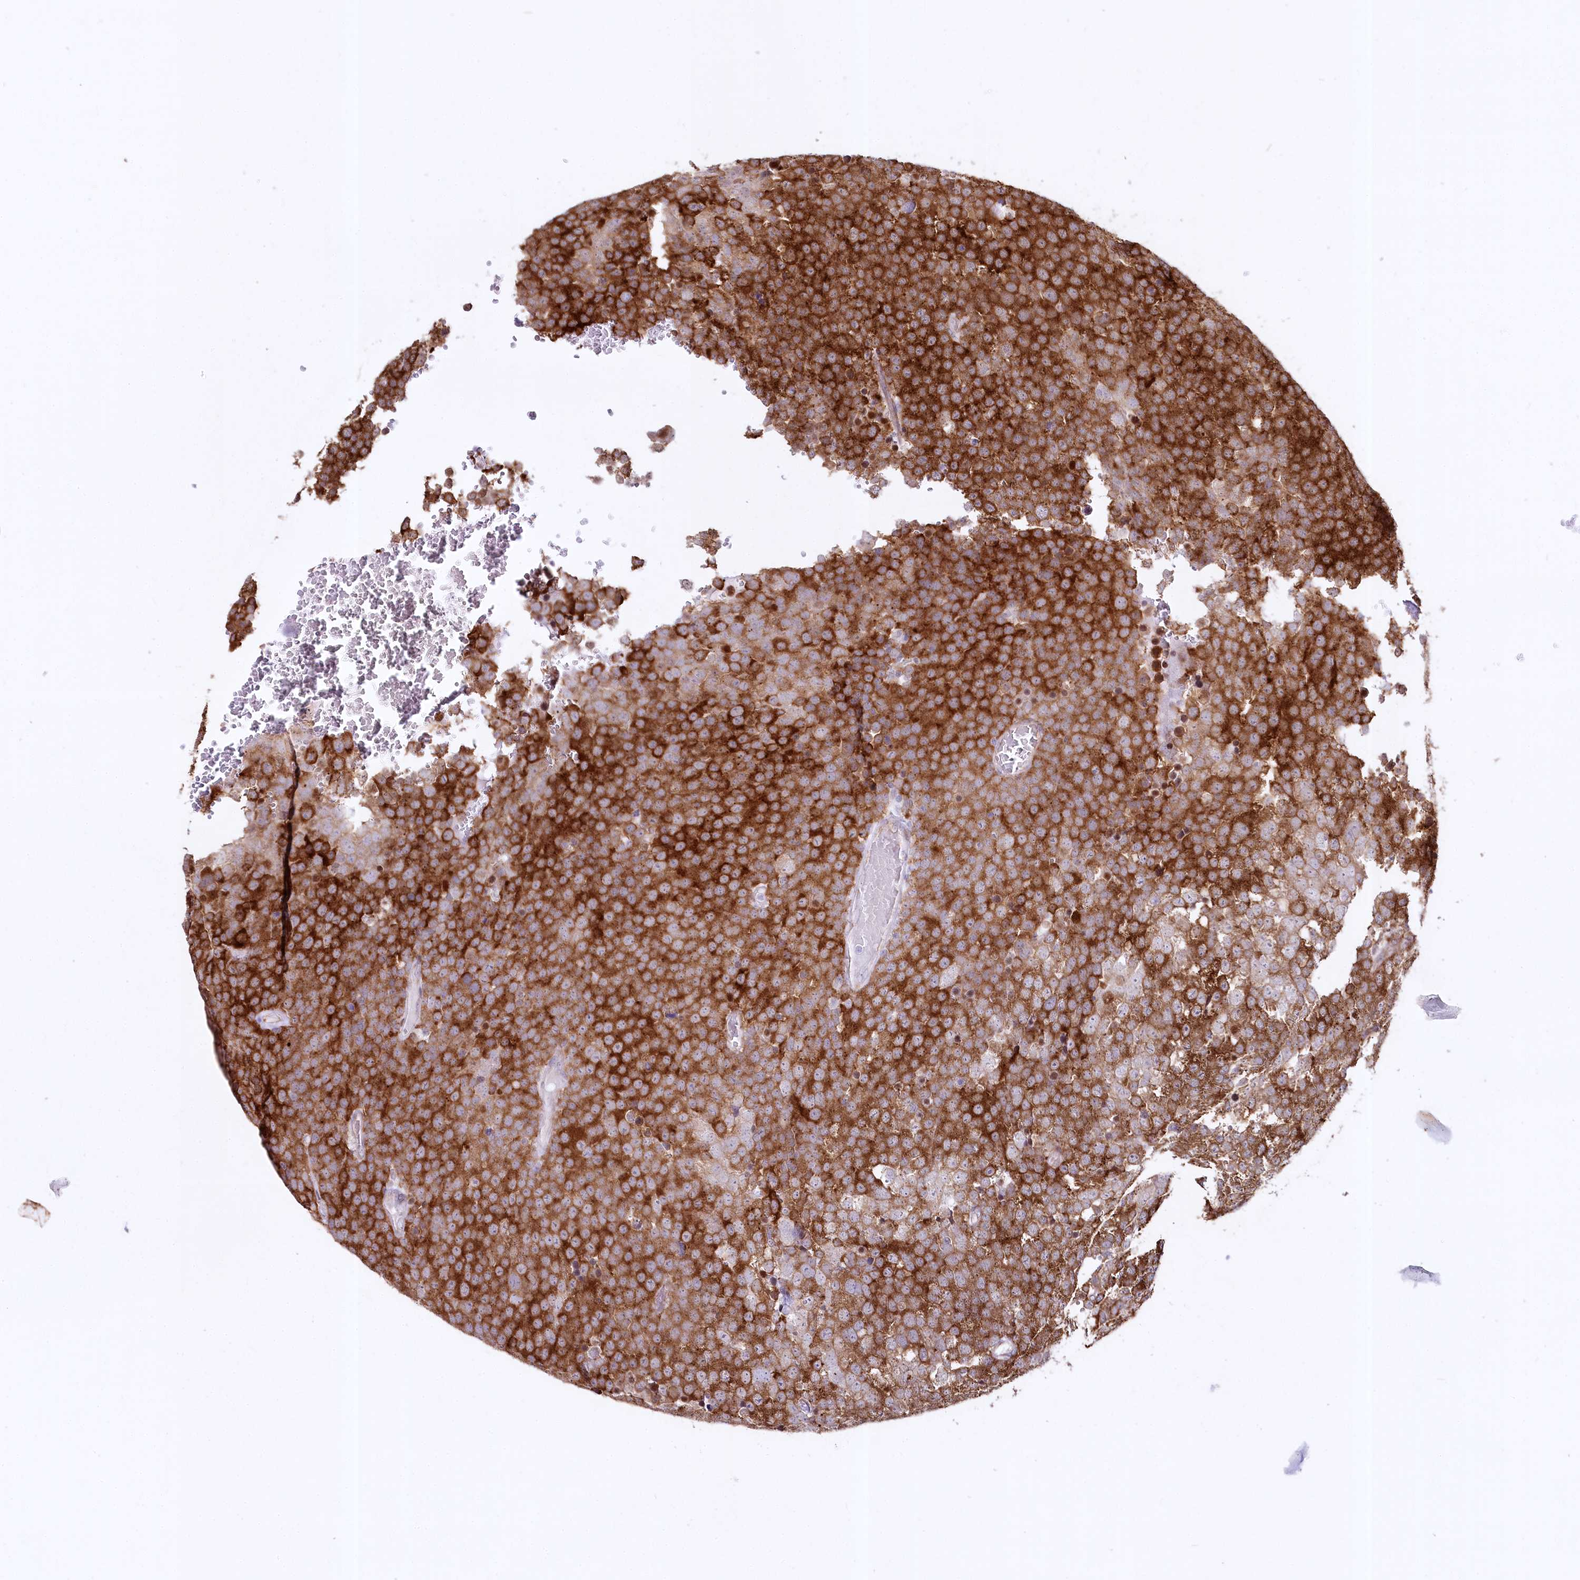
{"staining": {"intensity": "strong", "quantity": ">75%", "location": "cytoplasmic/membranous"}, "tissue": "testis cancer", "cell_type": "Tumor cells", "image_type": "cancer", "snomed": [{"axis": "morphology", "description": "Seminoma, NOS"}, {"axis": "topography", "description": "Testis"}], "caption": "The micrograph shows a brown stain indicating the presence of a protein in the cytoplasmic/membranous of tumor cells in testis cancer.", "gene": "YBX3", "patient": {"sex": "male", "age": 71}}